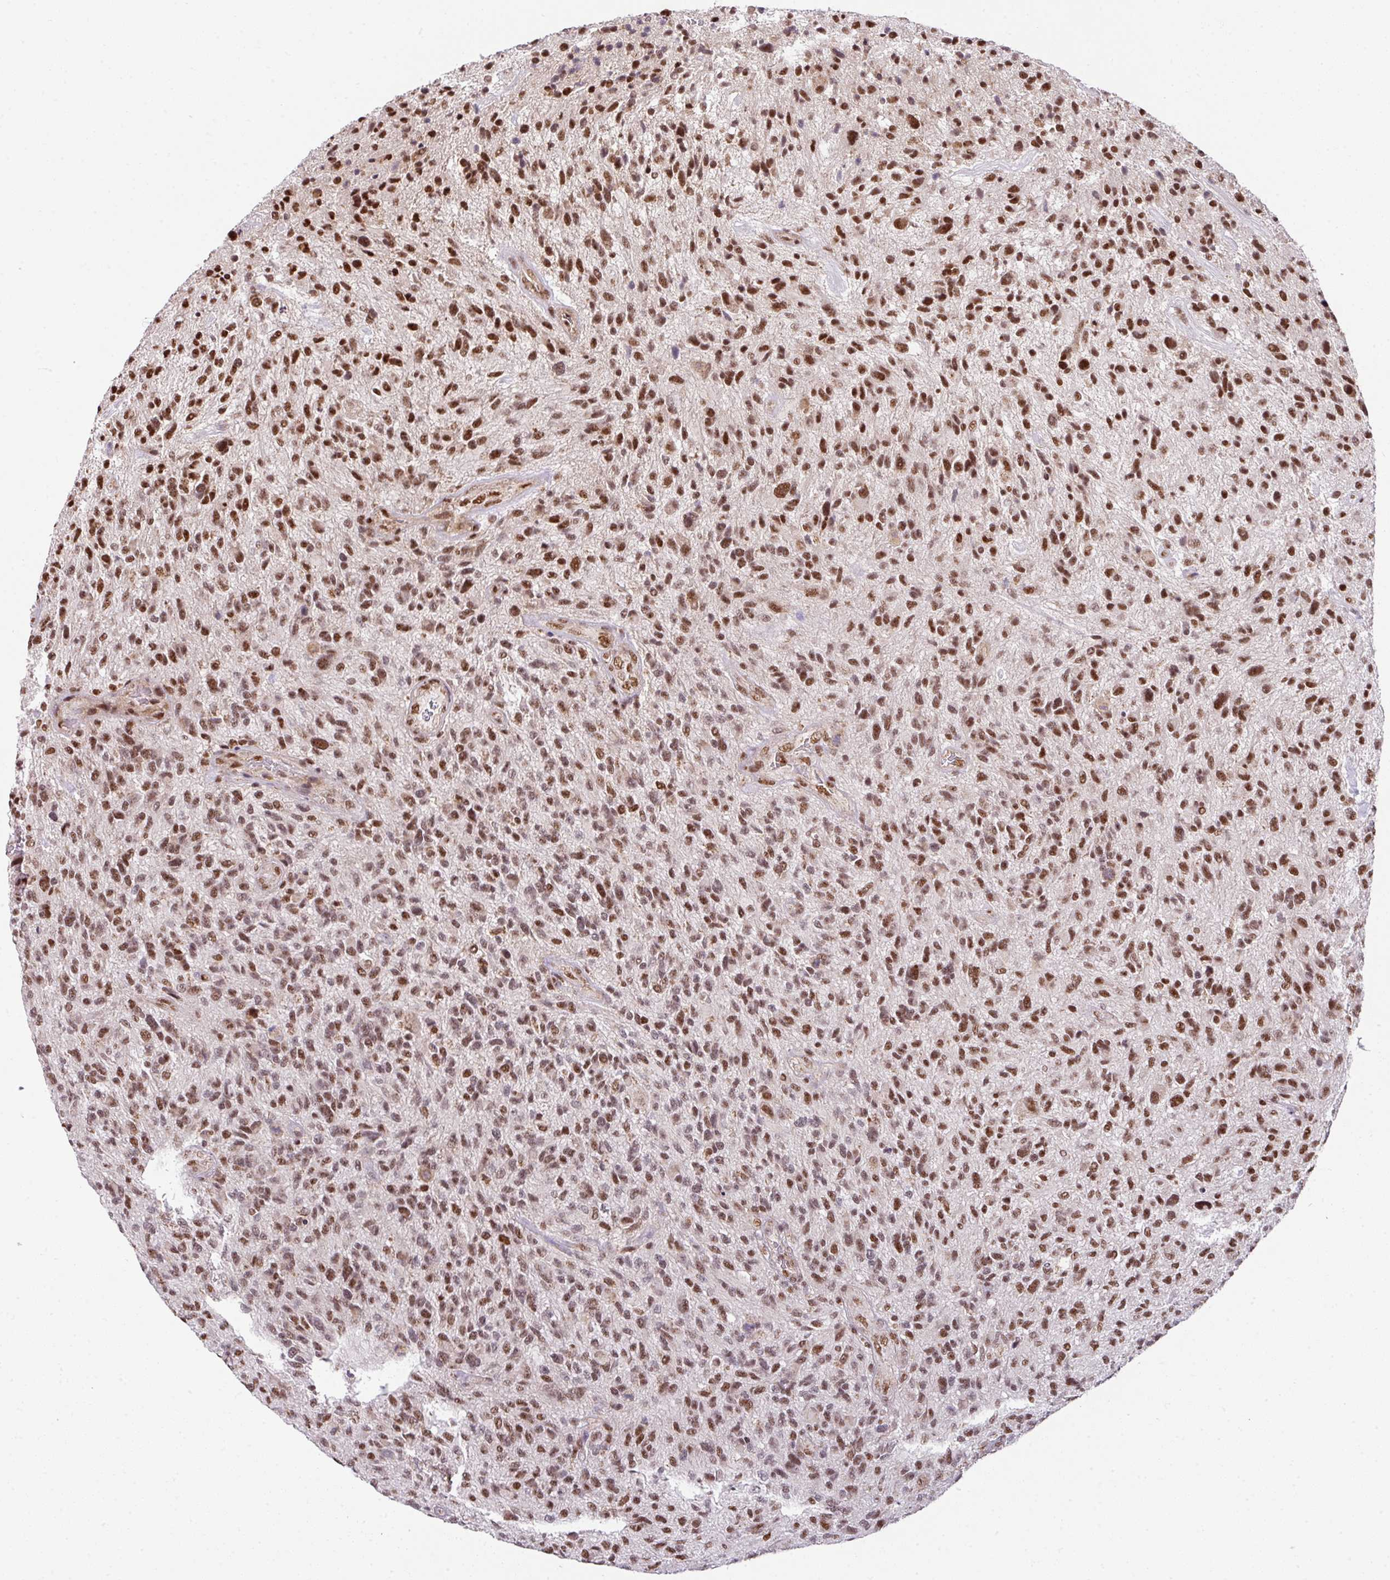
{"staining": {"intensity": "moderate", "quantity": ">75%", "location": "nuclear"}, "tissue": "glioma", "cell_type": "Tumor cells", "image_type": "cancer", "snomed": [{"axis": "morphology", "description": "Glioma, malignant, High grade"}, {"axis": "topography", "description": "Brain"}], "caption": "Glioma was stained to show a protein in brown. There is medium levels of moderate nuclear positivity in approximately >75% of tumor cells.", "gene": "PLK1", "patient": {"sex": "male", "age": 47}}